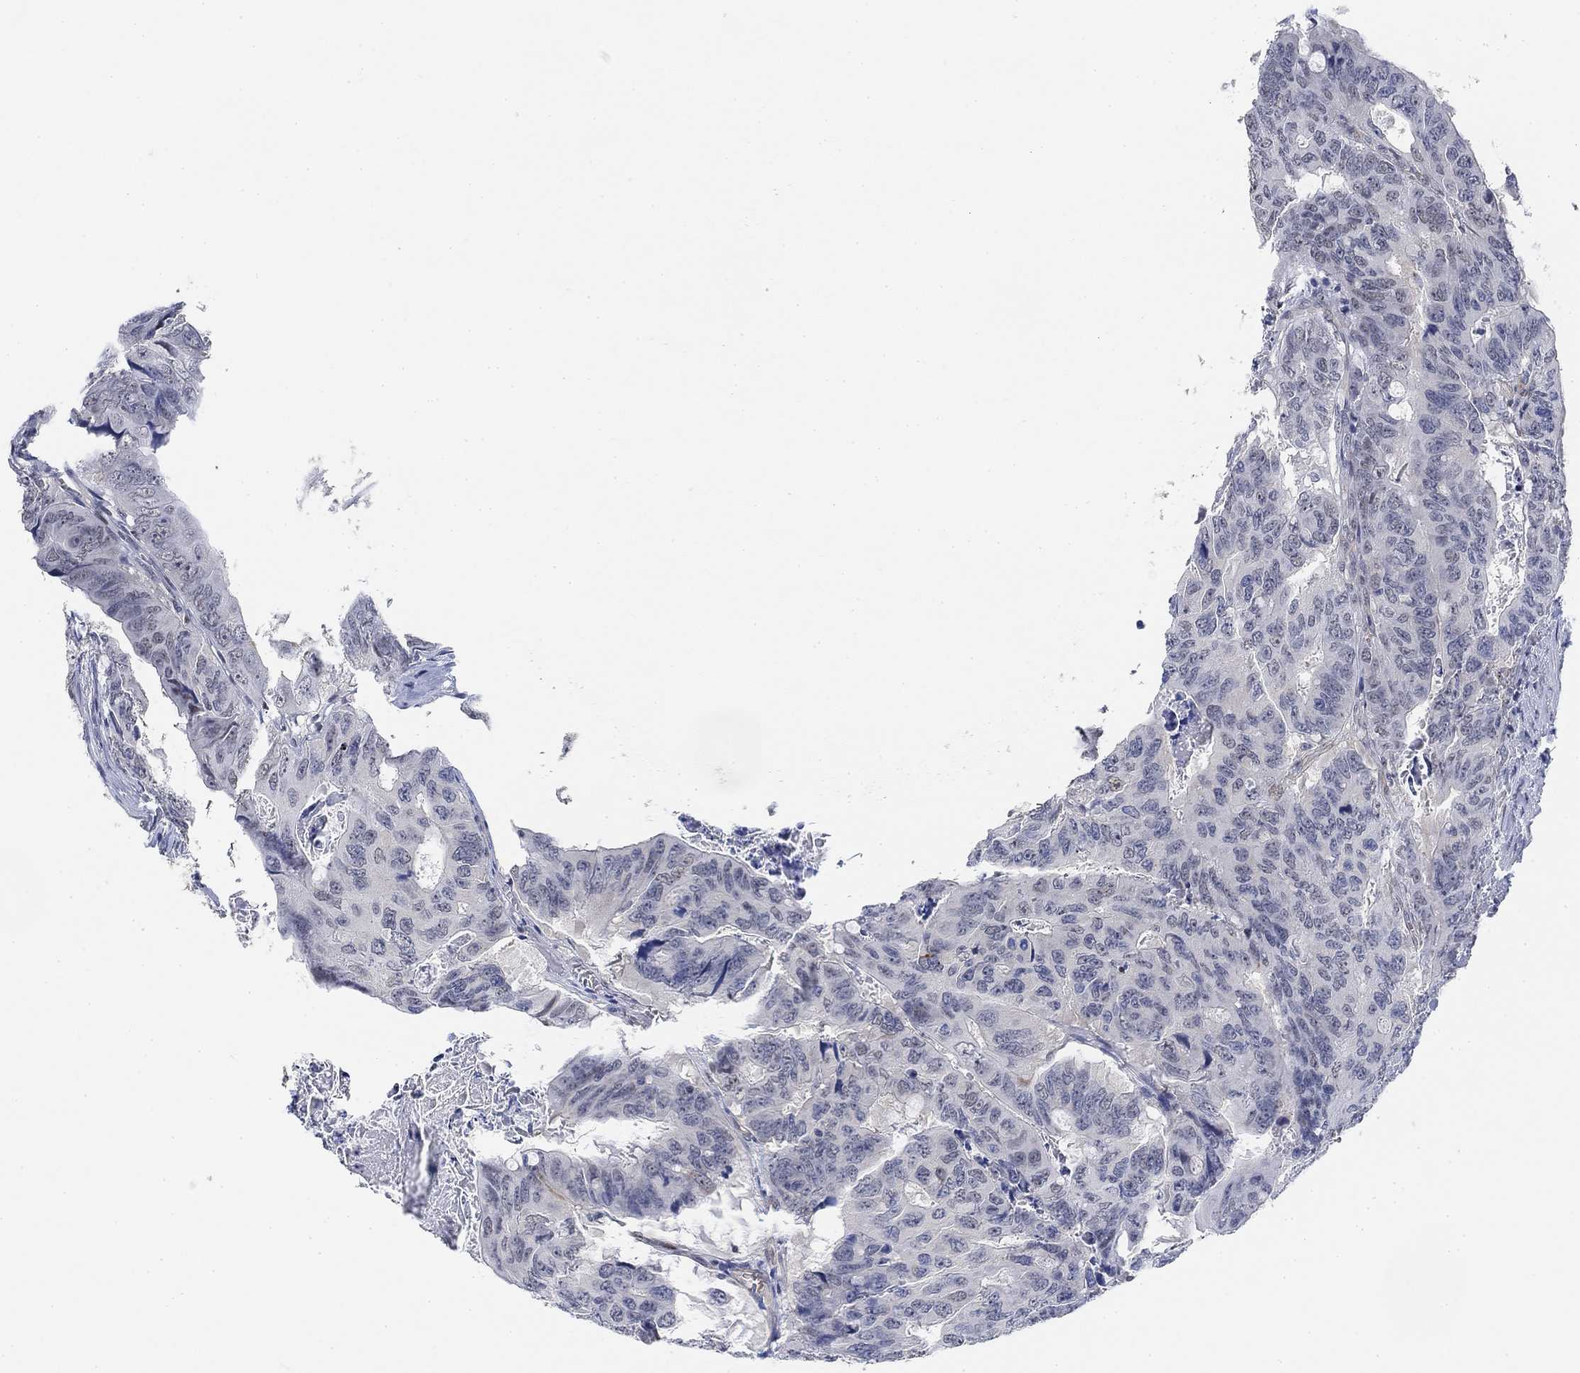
{"staining": {"intensity": "negative", "quantity": "none", "location": "none"}, "tissue": "colorectal cancer", "cell_type": "Tumor cells", "image_type": "cancer", "snomed": [{"axis": "morphology", "description": "Adenocarcinoma, NOS"}, {"axis": "topography", "description": "Colon"}], "caption": "Photomicrograph shows no protein staining in tumor cells of colorectal cancer tissue. (DAB (3,3'-diaminobenzidine) immunohistochemistry (IHC) with hematoxylin counter stain).", "gene": "PAX6", "patient": {"sex": "male", "age": 79}}